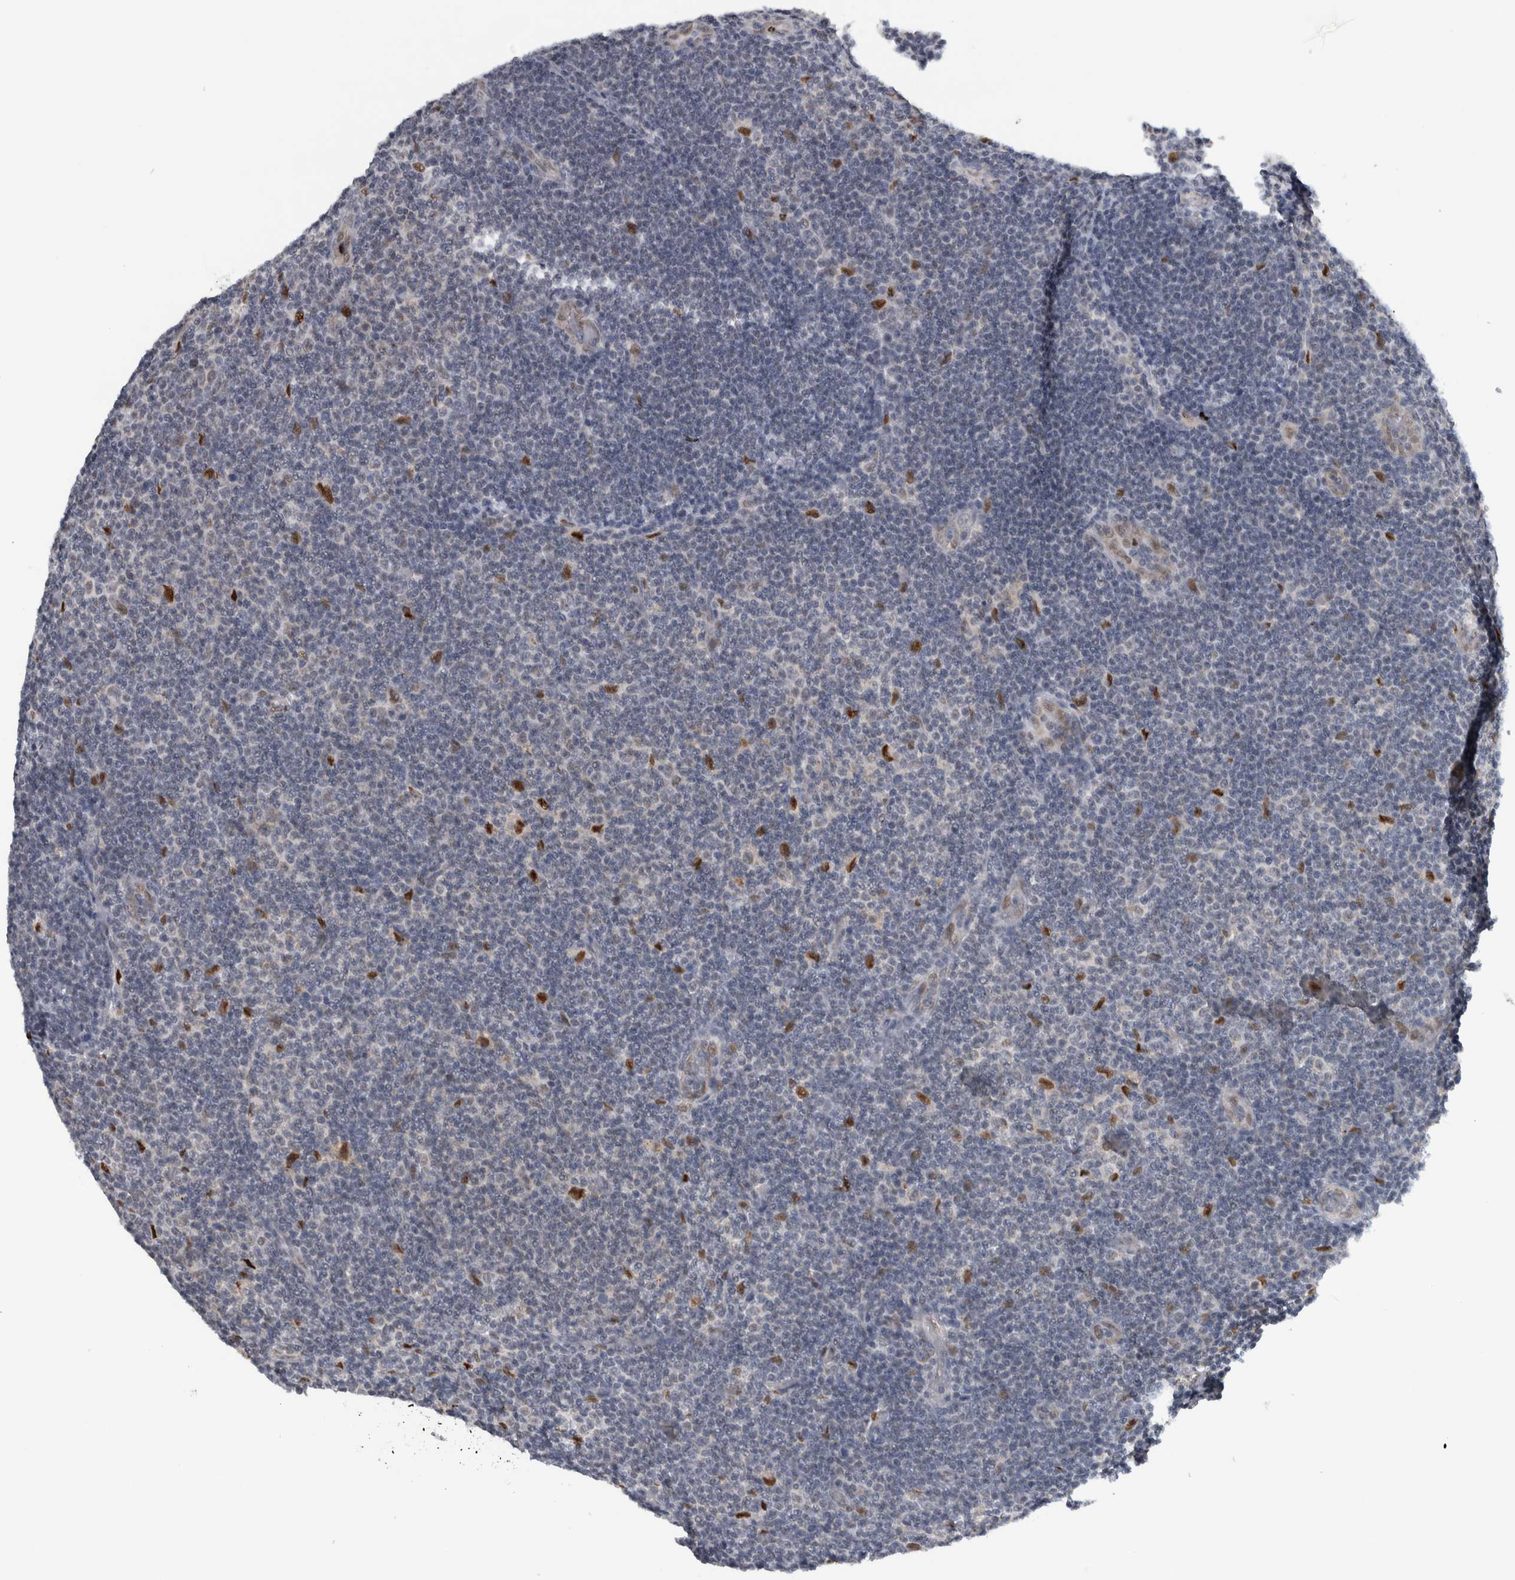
{"staining": {"intensity": "negative", "quantity": "none", "location": "none"}, "tissue": "lymphoma", "cell_type": "Tumor cells", "image_type": "cancer", "snomed": [{"axis": "morphology", "description": "Malignant lymphoma, non-Hodgkin's type, Low grade"}, {"axis": "topography", "description": "Lymph node"}], "caption": "Immunohistochemical staining of malignant lymphoma, non-Hodgkin's type (low-grade) displays no significant staining in tumor cells.", "gene": "ADPRM", "patient": {"sex": "male", "age": 83}}